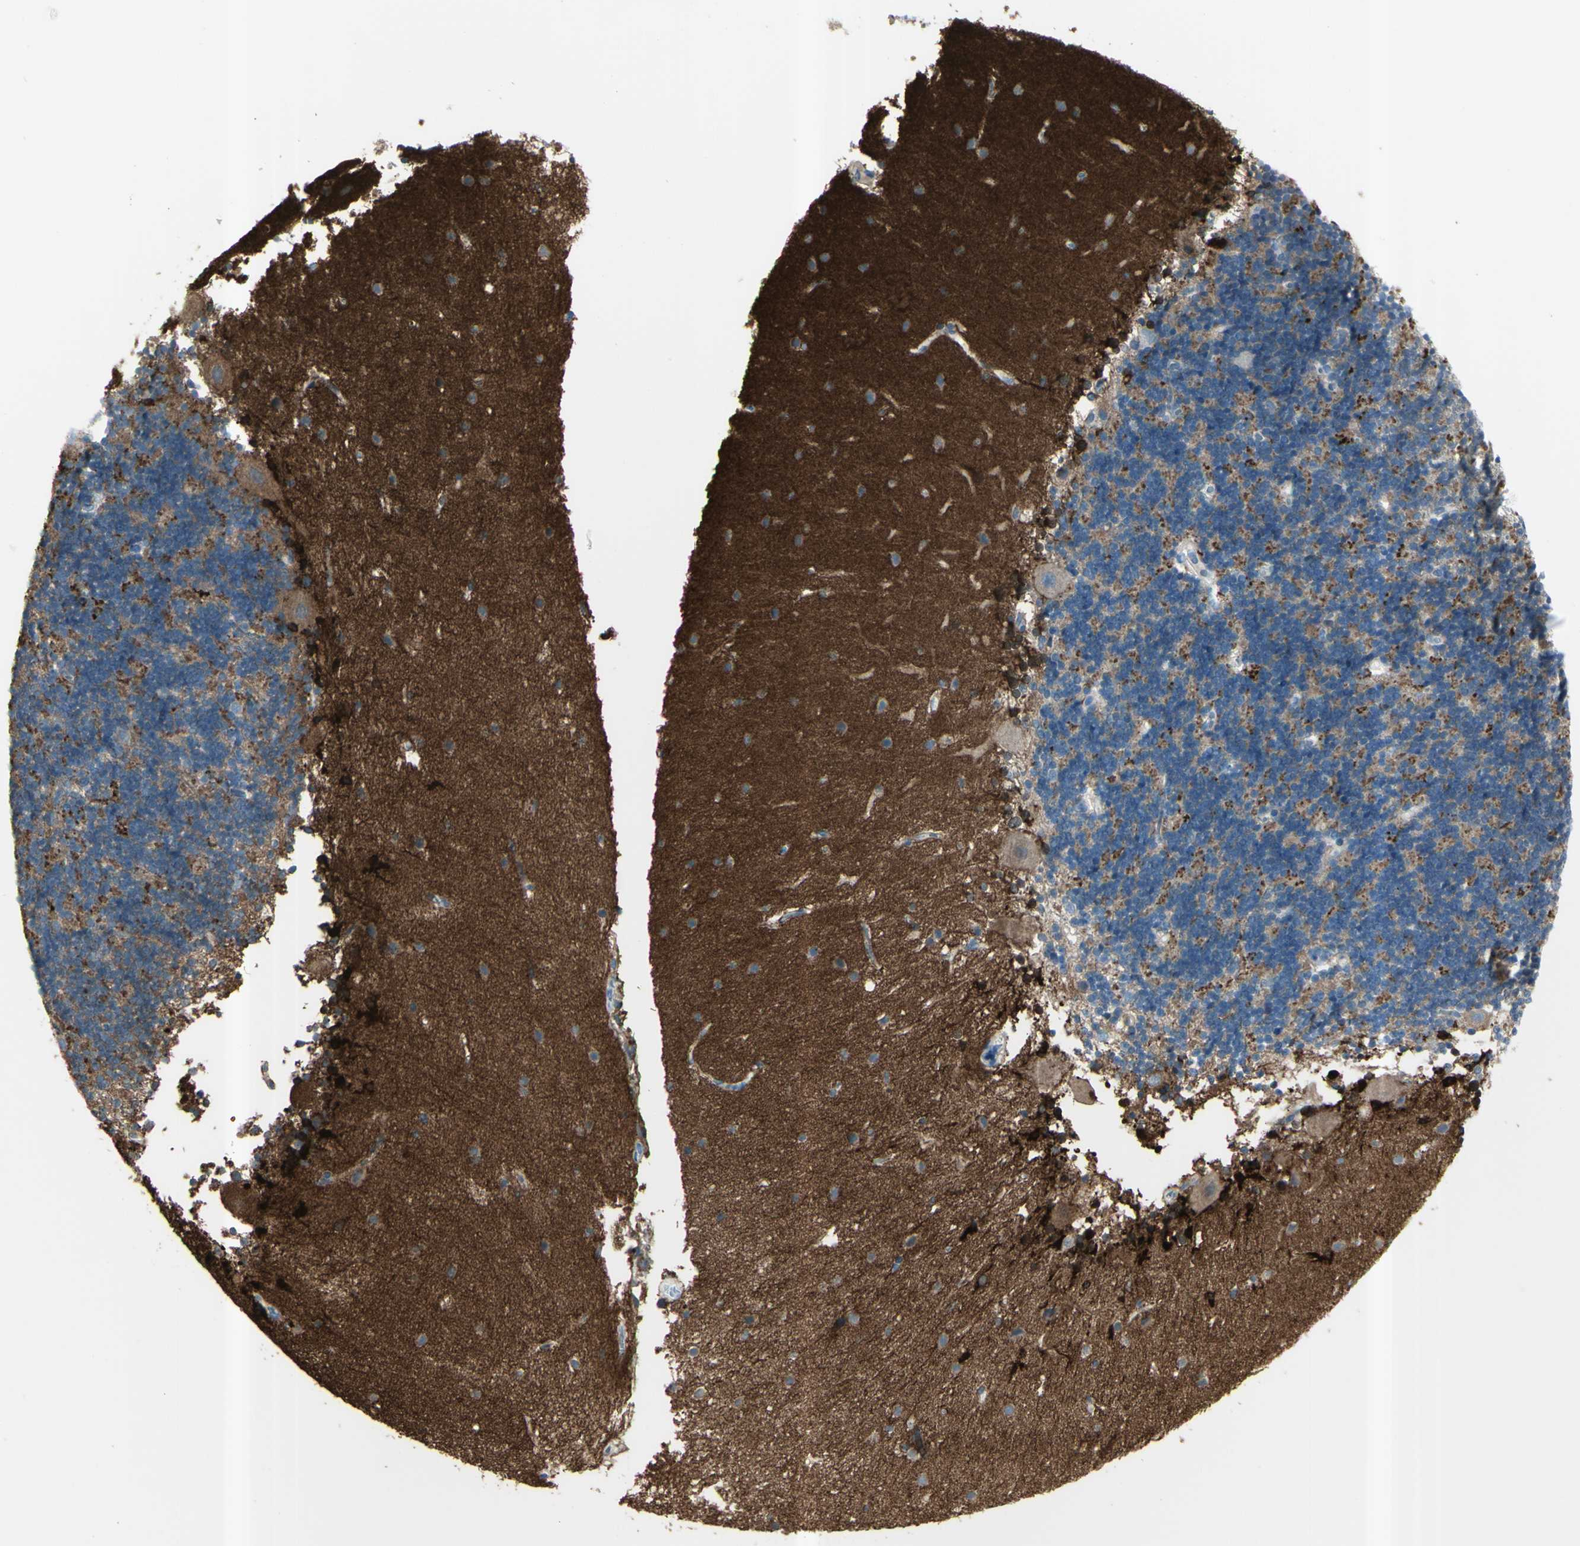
{"staining": {"intensity": "moderate", "quantity": "<25%", "location": "cytoplasmic/membranous"}, "tissue": "cerebellum", "cell_type": "Cells in granular layer", "image_type": "normal", "snomed": [{"axis": "morphology", "description": "Normal tissue, NOS"}, {"axis": "topography", "description": "Cerebellum"}], "caption": "Cells in granular layer reveal moderate cytoplasmic/membranous expression in approximately <25% of cells in unremarkable cerebellum.", "gene": "GPR34", "patient": {"sex": "female", "age": 54}}